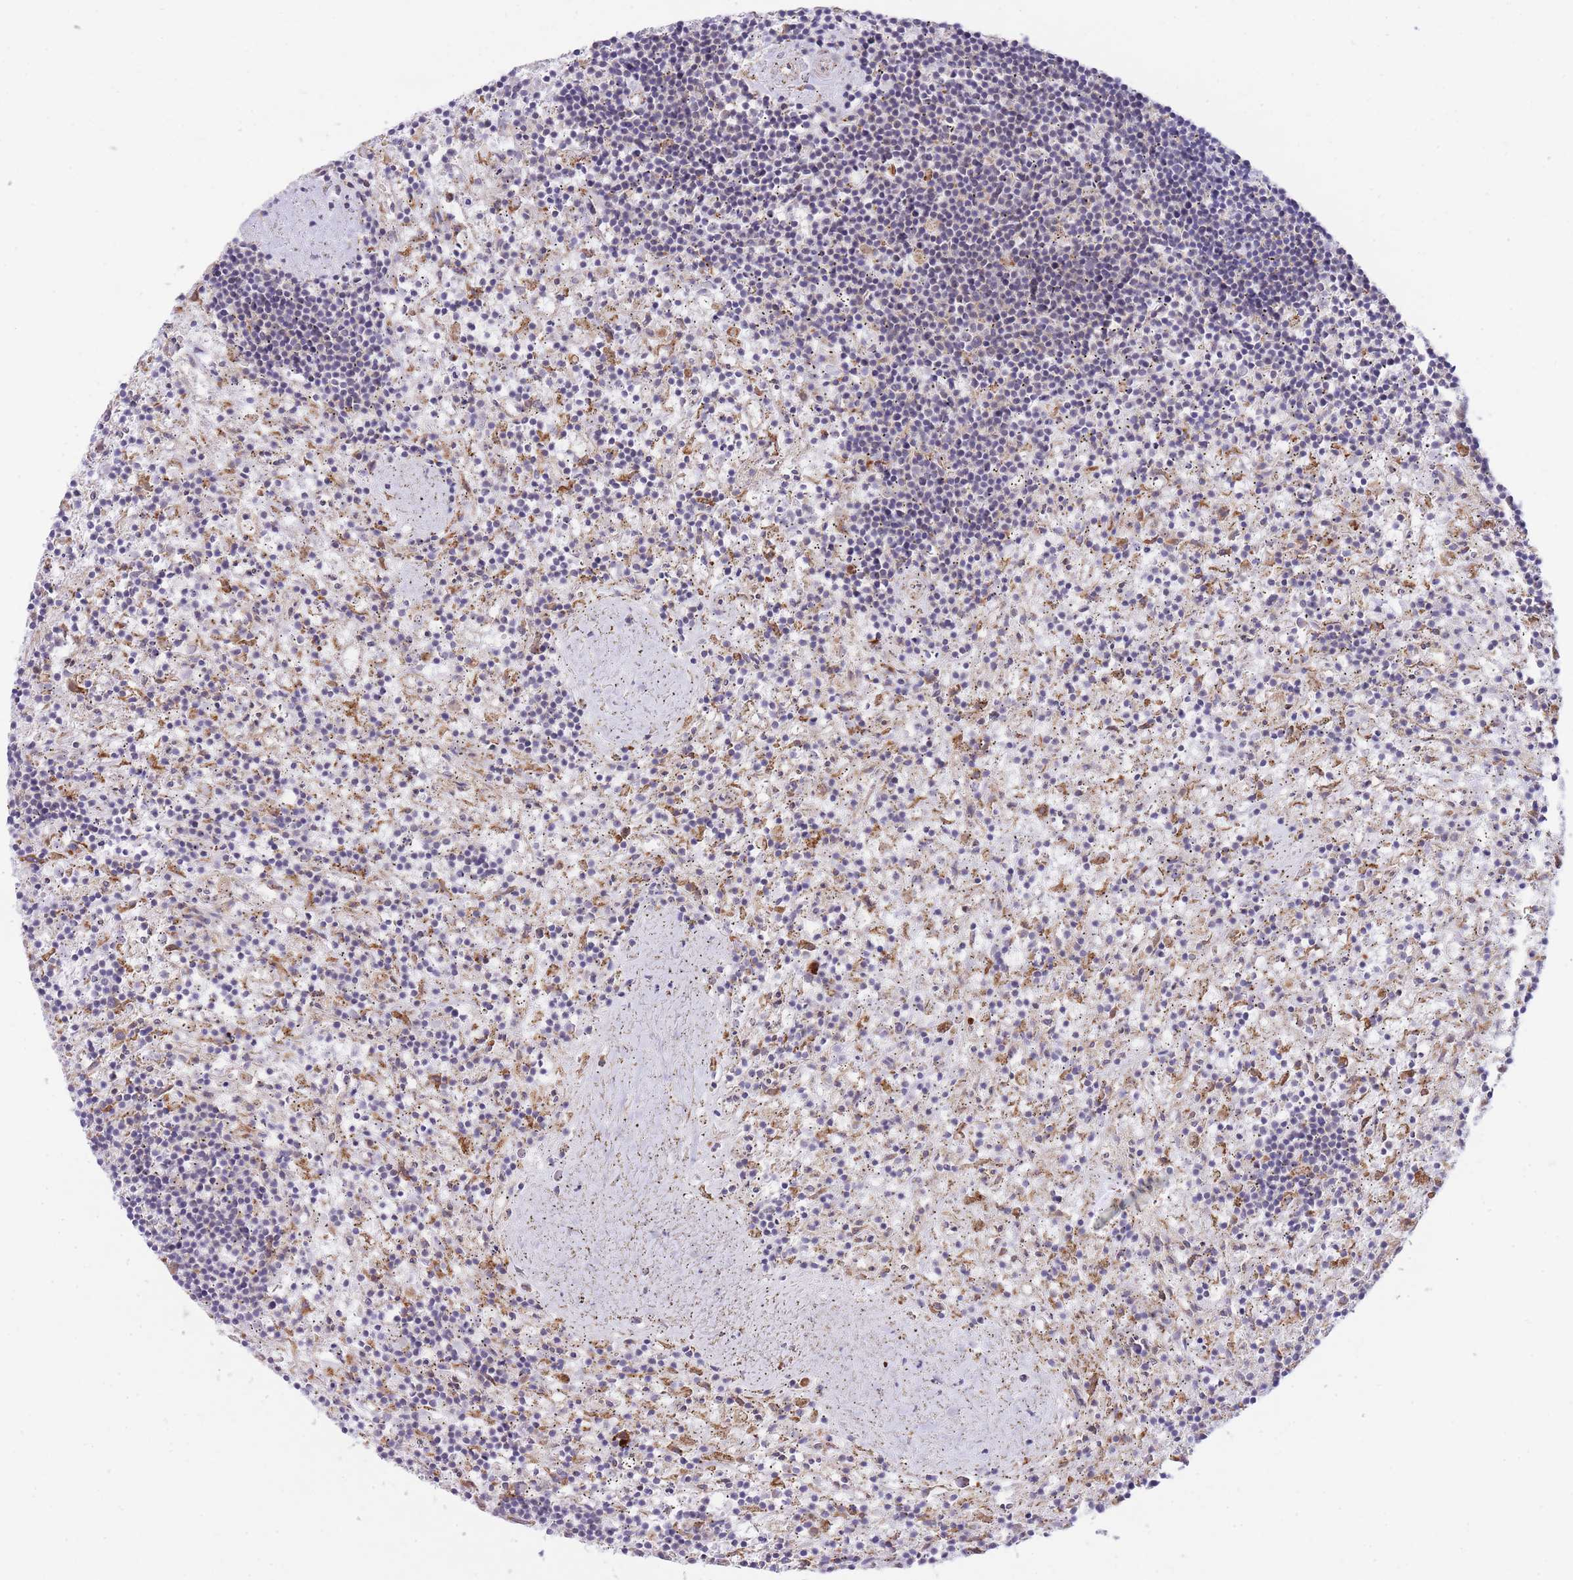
{"staining": {"intensity": "negative", "quantity": "none", "location": "none"}, "tissue": "lymphoma", "cell_type": "Tumor cells", "image_type": "cancer", "snomed": [{"axis": "morphology", "description": "Malignant lymphoma, non-Hodgkin's type, Low grade"}, {"axis": "topography", "description": "Spleen"}], "caption": "High magnification brightfield microscopy of lymphoma stained with DAB (brown) and counterstained with hematoxylin (blue): tumor cells show no significant positivity. (Stains: DAB immunohistochemistry with hematoxylin counter stain, Microscopy: brightfield microscopy at high magnification).", "gene": "EXOSC8", "patient": {"sex": "male", "age": 76}}